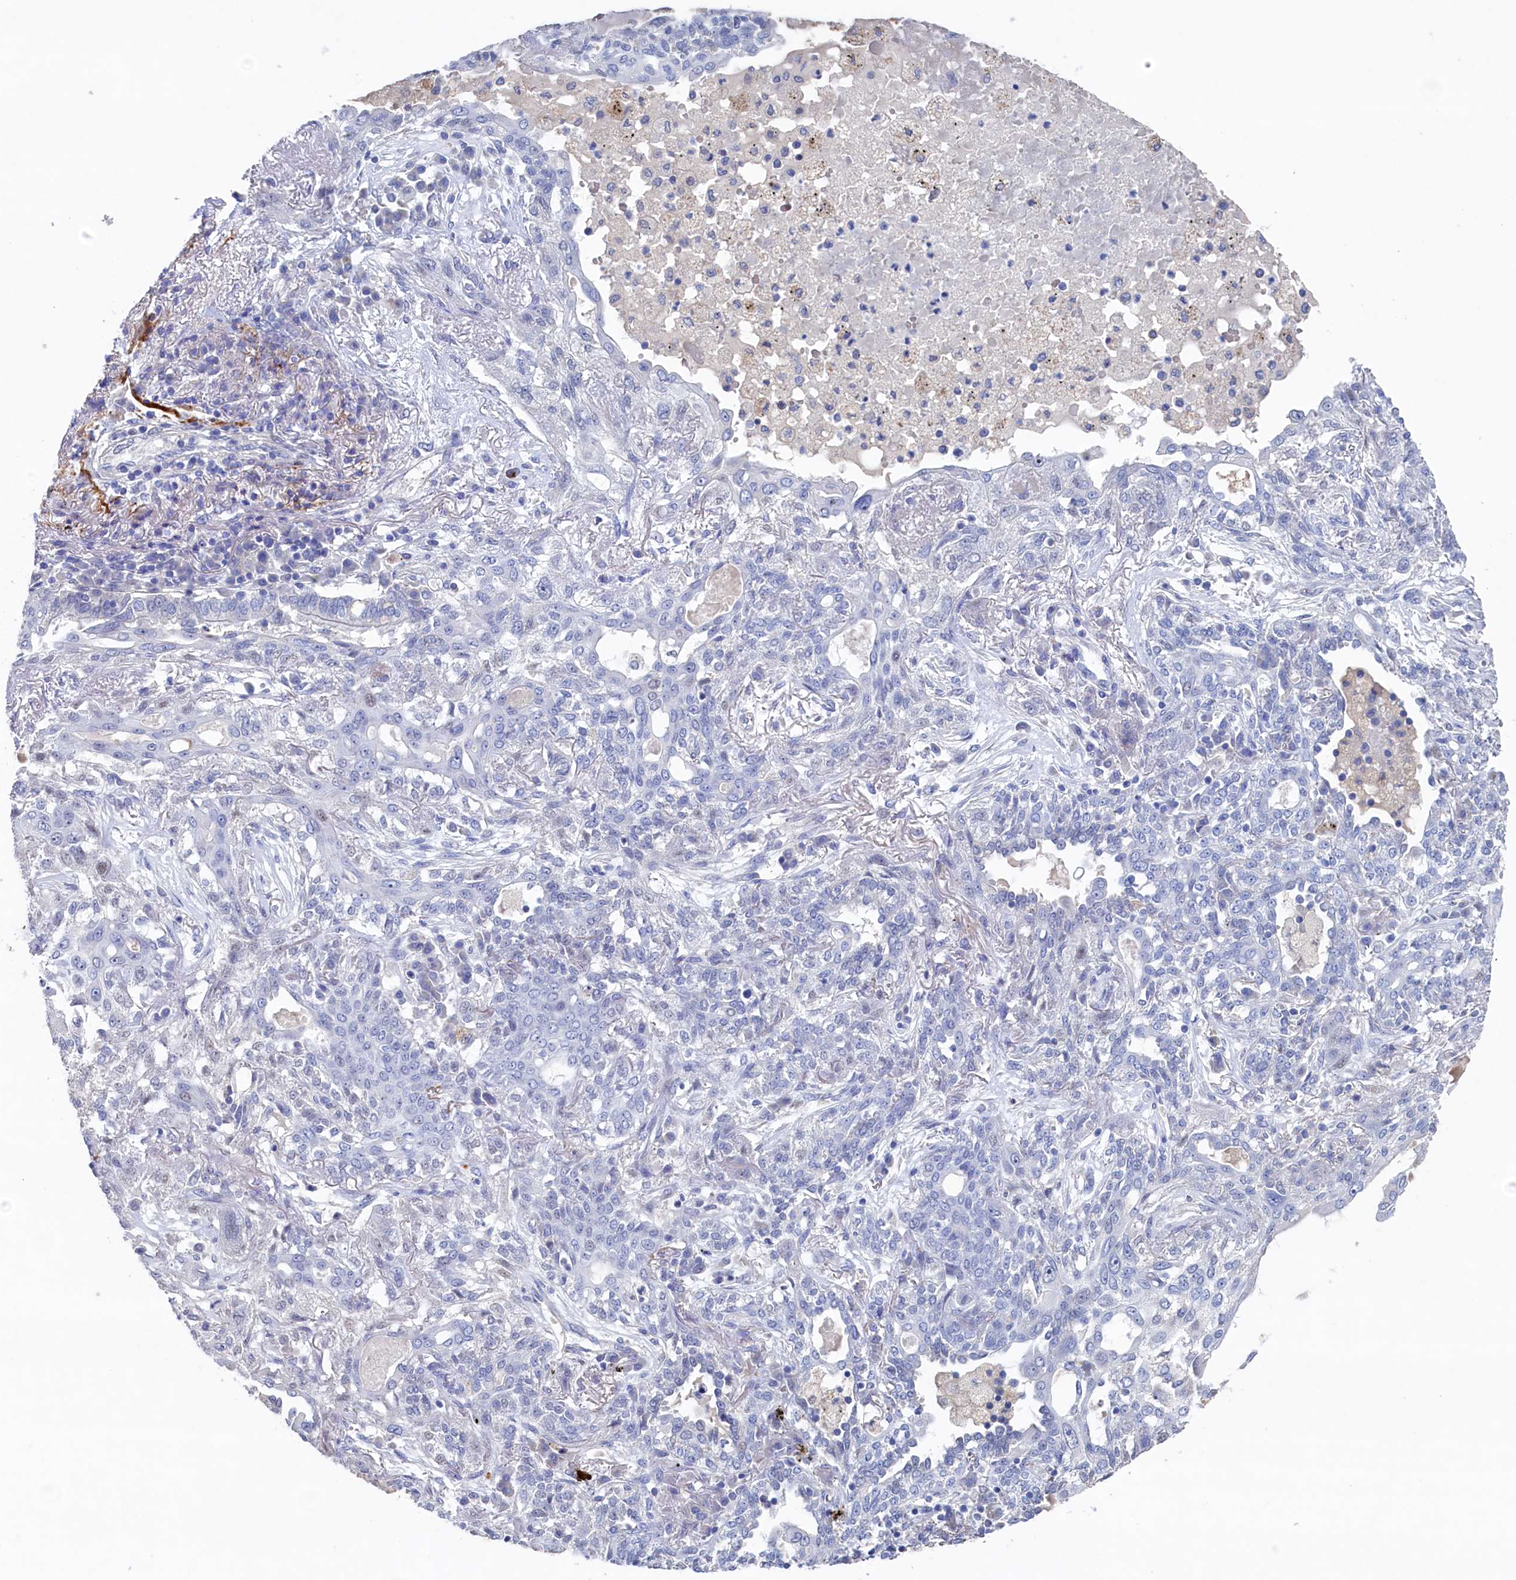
{"staining": {"intensity": "negative", "quantity": "none", "location": "none"}, "tissue": "lung cancer", "cell_type": "Tumor cells", "image_type": "cancer", "snomed": [{"axis": "morphology", "description": "Squamous cell carcinoma, NOS"}, {"axis": "topography", "description": "Lung"}], "caption": "Immunohistochemistry histopathology image of lung cancer (squamous cell carcinoma) stained for a protein (brown), which demonstrates no expression in tumor cells. (DAB (3,3'-diaminobenzidine) IHC, high magnification).", "gene": "CBLIF", "patient": {"sex": "female", "age": 70}}